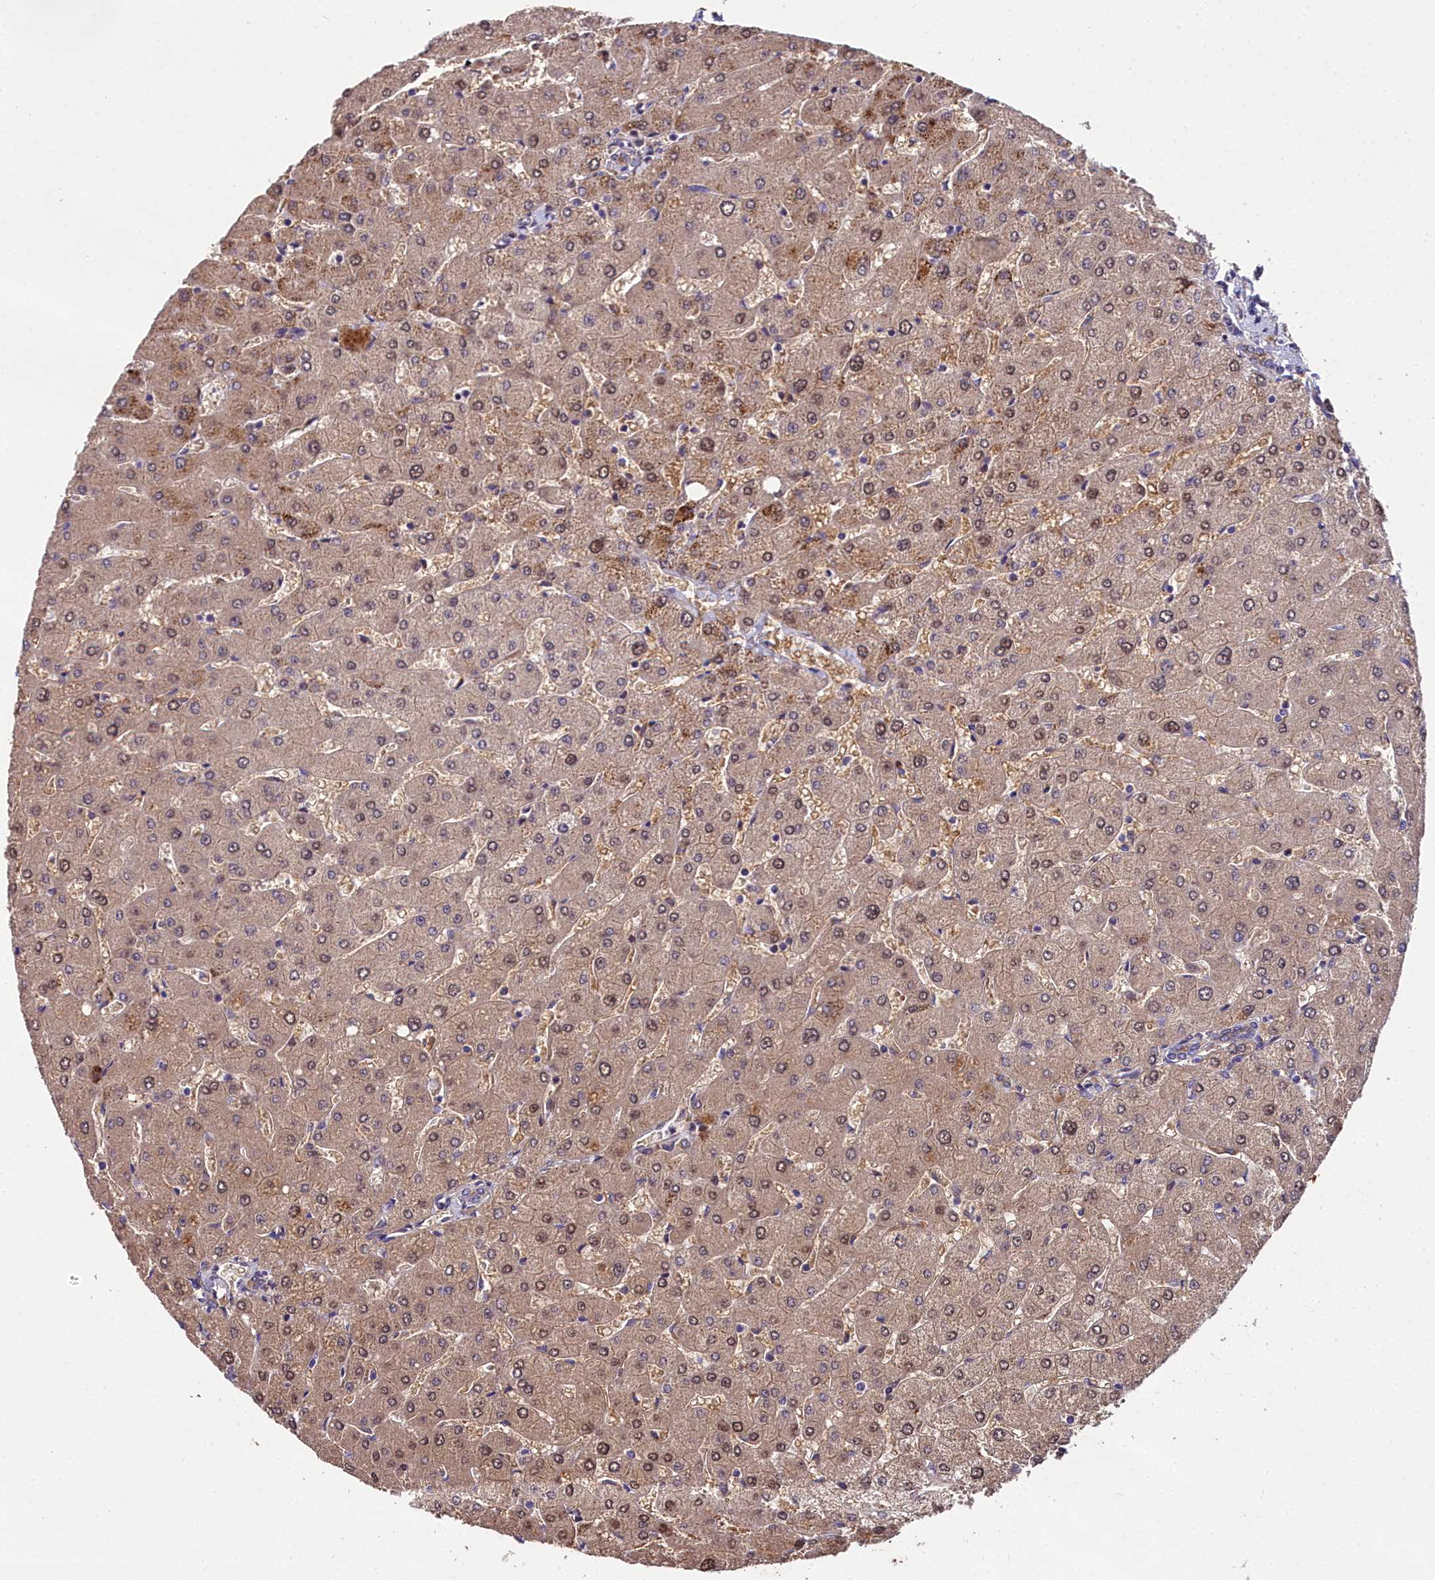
{"staining": {"intensity": "weak", "quantity": ">75%", "location": "cytoplasmic/membranous"}, "tissue": "liver", "cell_type": "Cholangiocytes", "image_type": "normal", "snomed": [{"axis": "morphology", "description": "Normal tissue, NOS"}, {"axis": "topography", "description": "Liver"}], "caption": "Immunohistochemistry (IHC) image of benign liver stained for a protein (brown), which exhibits low levels of weak cytoplasmic/membranous expression in approximately >75% of cholangiocytes.", "gene": "NT5M", "patient": {"sex": "male", "age": 55}}